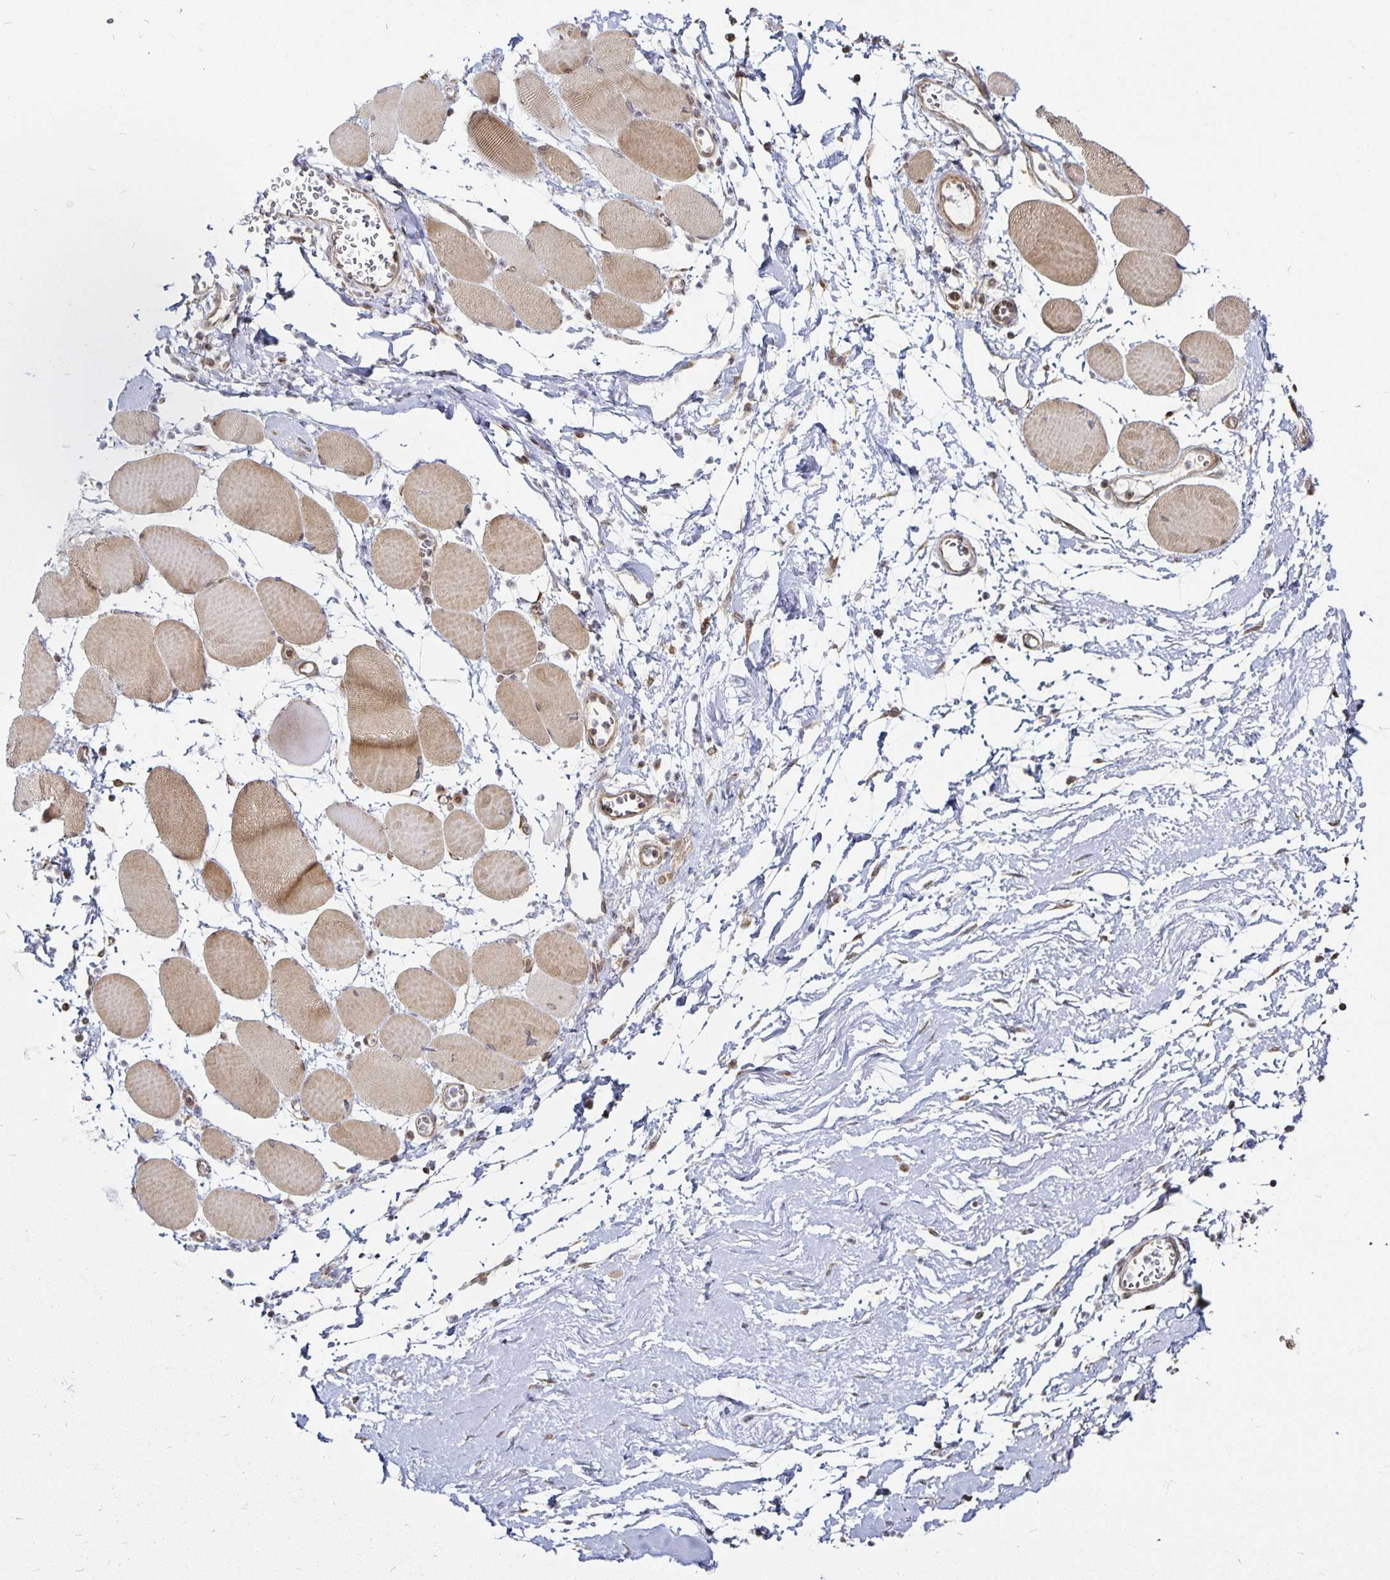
{"staining": {"intensity": "weak", "quantity": ">75%", "location": "cytoplasmic/membranous"}, "tissue": "skeletal muscle", "cell_type": "Myocytes", "image_type": "normal", "snomed": [{"axis": "morphology", "description": "Normal tissue, NOS"}, {"axis": "topography", "description": "Skeletal muscle"}], "caption": "Approximately >75% of myocytes in unremarkable human skeletal muscle exhibit weak cytoplasmic/membranous protein staining as visualized by brown immunohistochemical staining.", "gene": "CYP27A1", "patient": {"sex": "female", "age": 75}}